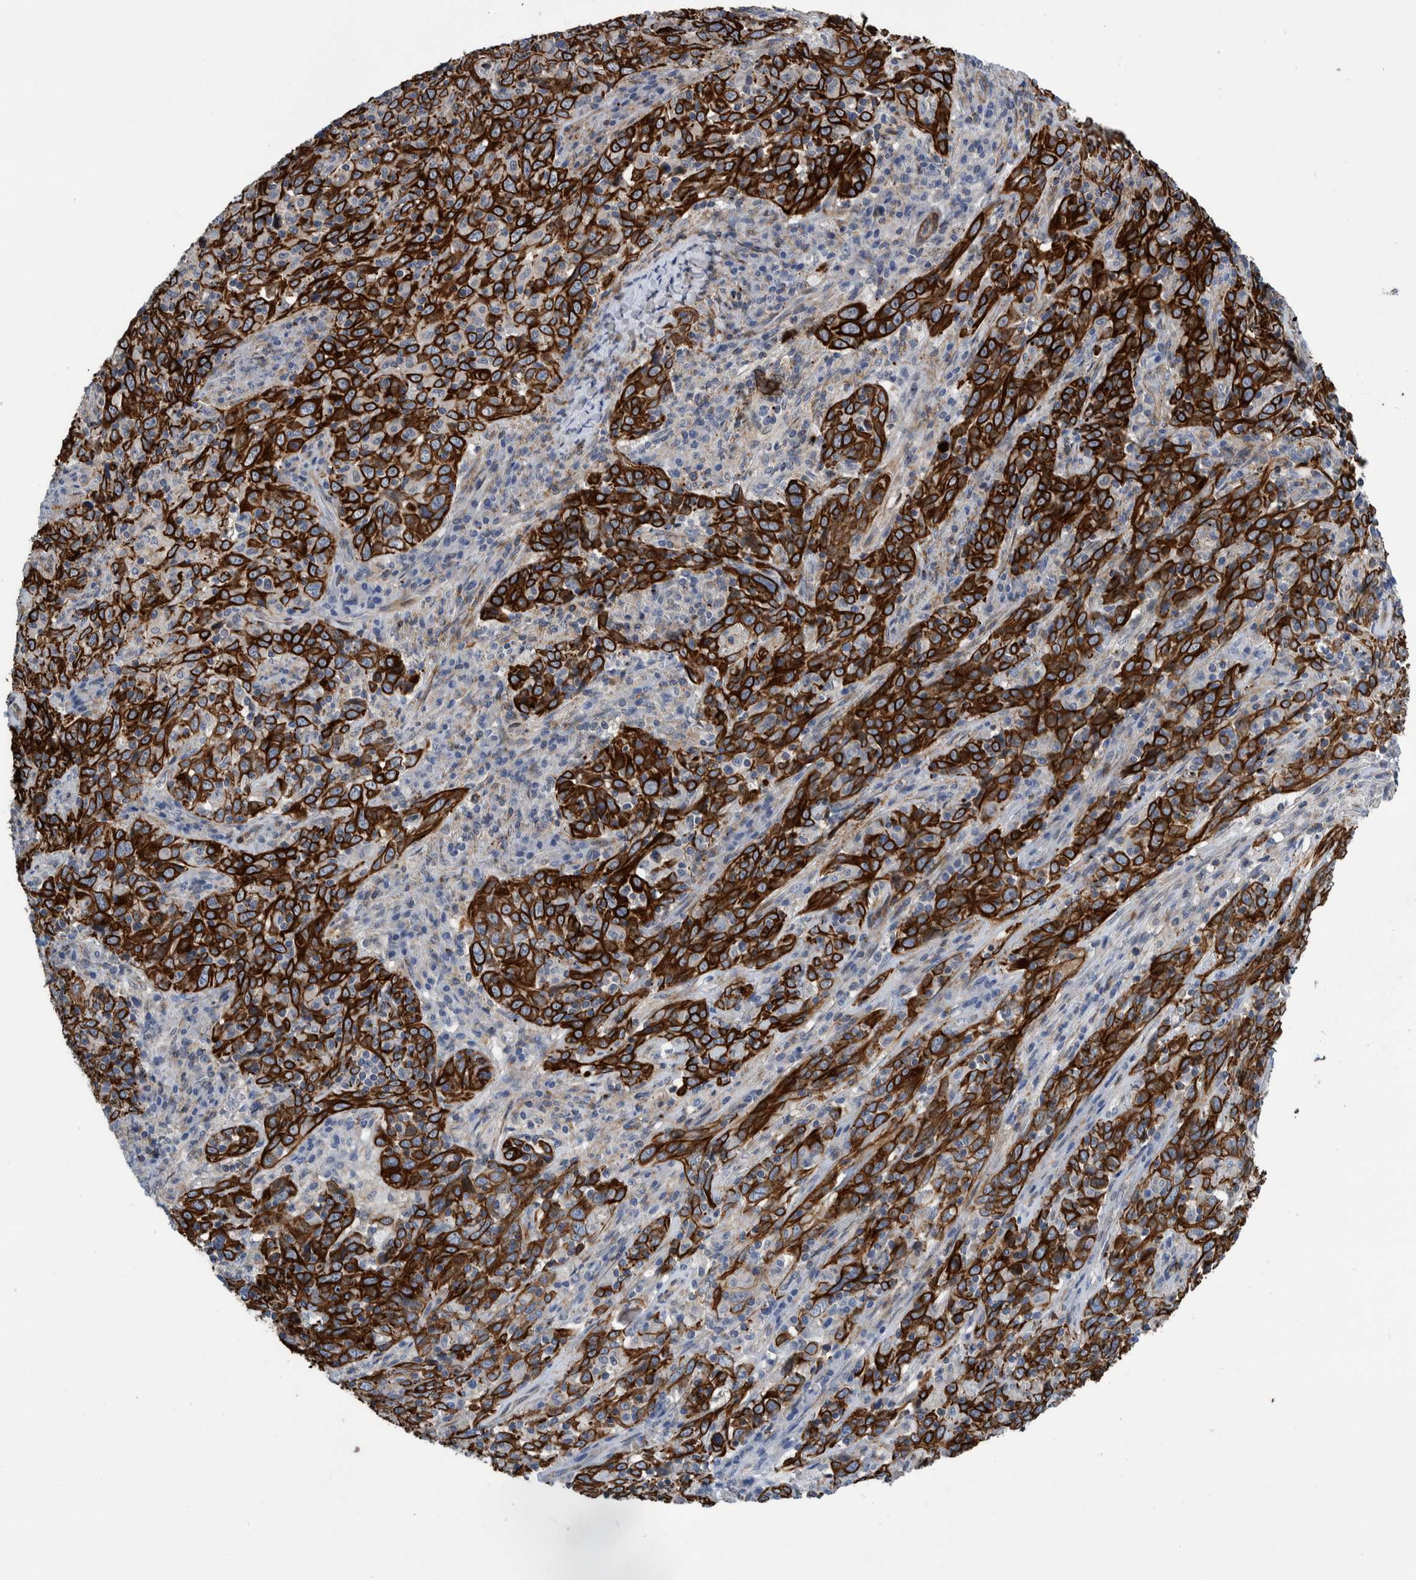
{"staining": {"intensity": "strong", "quantity": ">75%", "location": "cytoplasmic/membranous"}, "tissue": "cervical cancer", "cell_type": "Tumor cells", "image_type": "cancer", "snomed": [{"axis": "morphology", "description": "Squamous cell carcinoma, NOS"}, {"axis": "topography", "description": "Cervix"}], "caption": "Immunohistochemical staining of cervical squamous cell carcinoma exhibits high levels of strong cytoplasmic/membranous protein expression in about >75% of tumor cells.", "gene": "MKS1", "patient": {"sex": "female", "age": 46}}